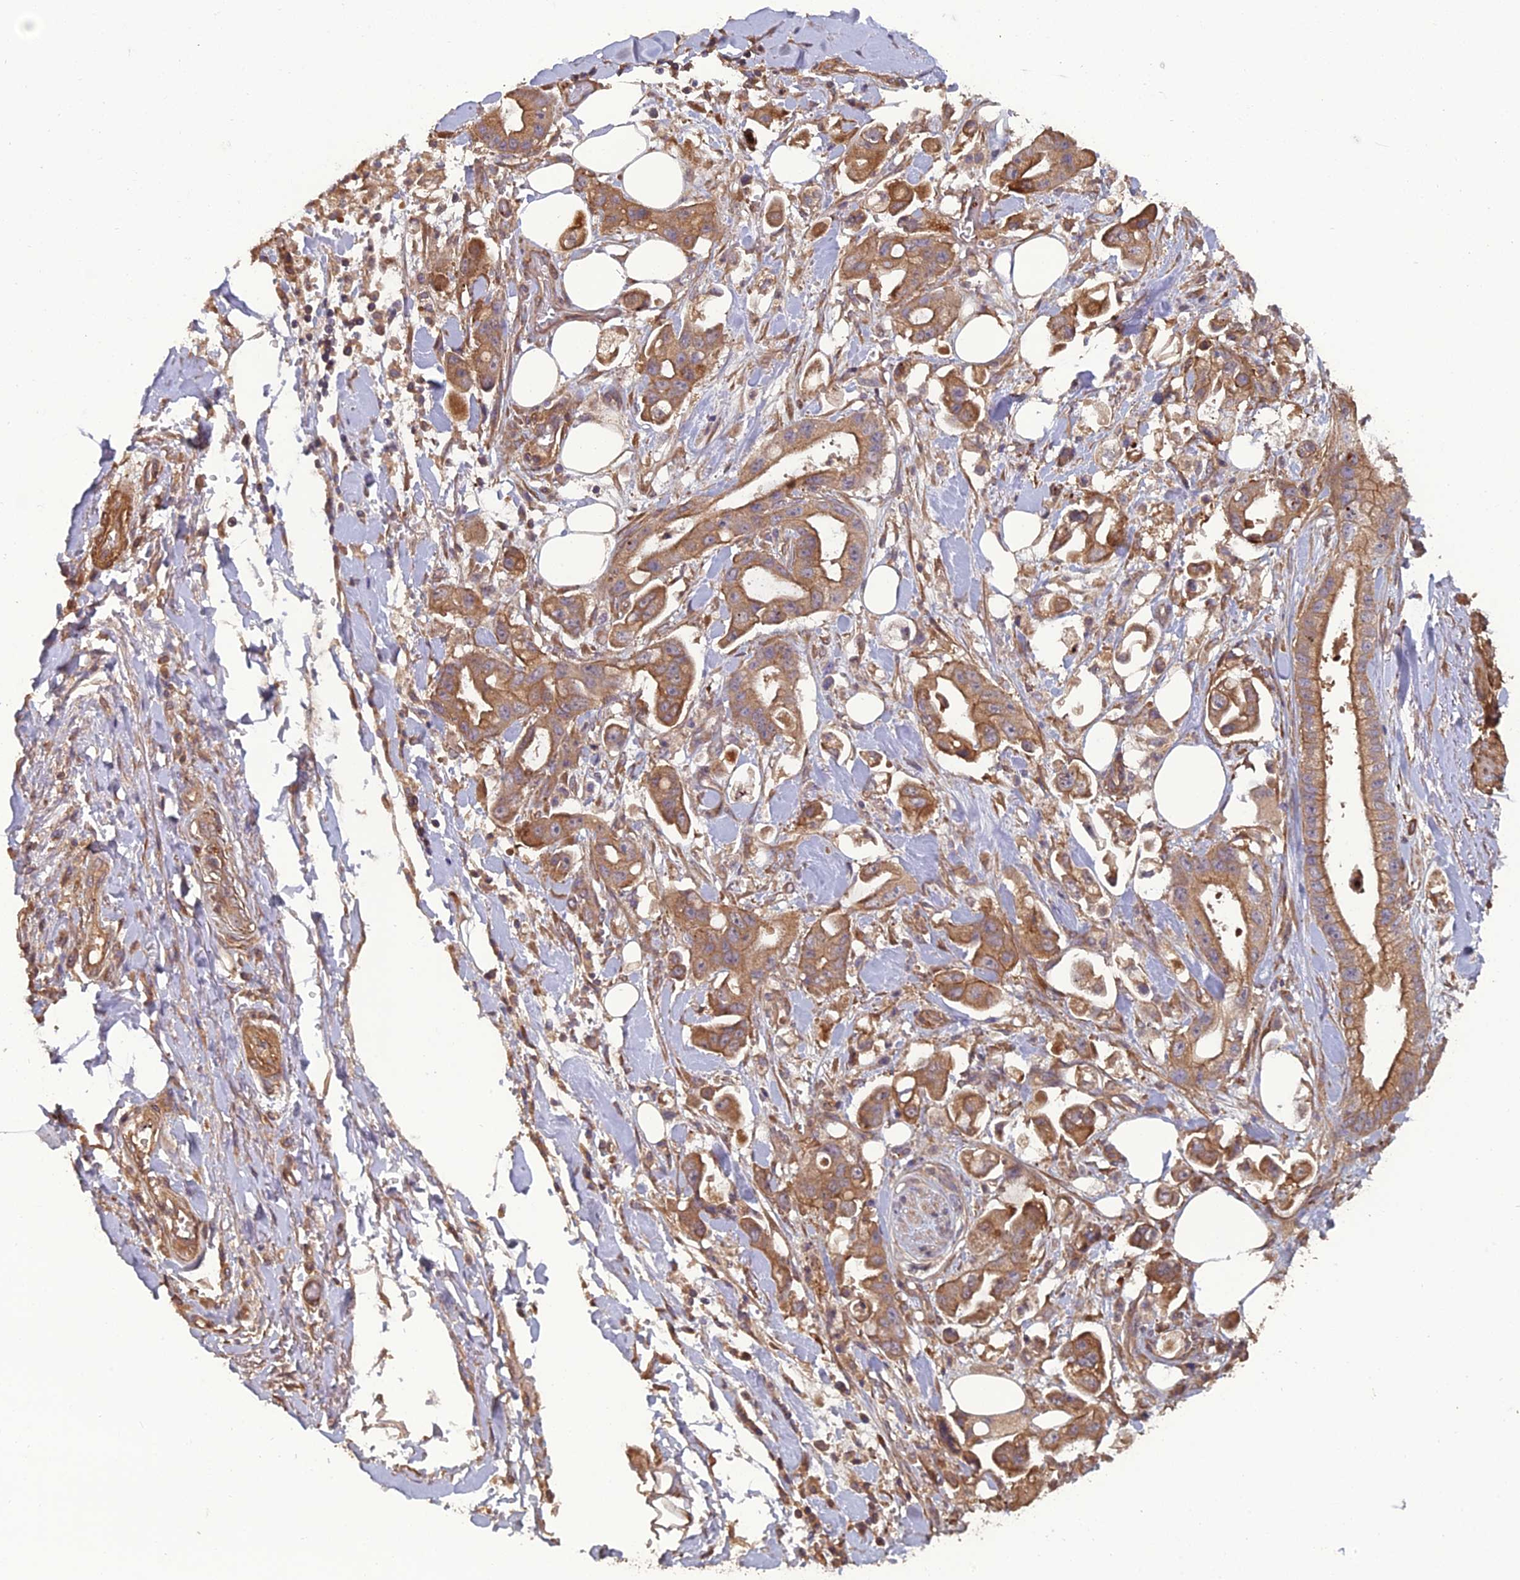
{"staining": {"intensity": "moderate", "quantity": ">75%", "location": "cytoplasmic/membranous"}, "tissue": "stomach cancer", "cell_type": "Tumor cells", "image_type": "cancer", "snomed": [{"axis": "morphology", "description": "Adenocarcinoma, NOS"}, {"axis": "topography", "description": "Stomach"}], "caption": "Human stomach cancer (adenocarcinoma) stained with a protein marker displays moderate staining in tumor cells.", "gene": "ATP6V0A2", "patient": {"sex": "male", "age": 62}}